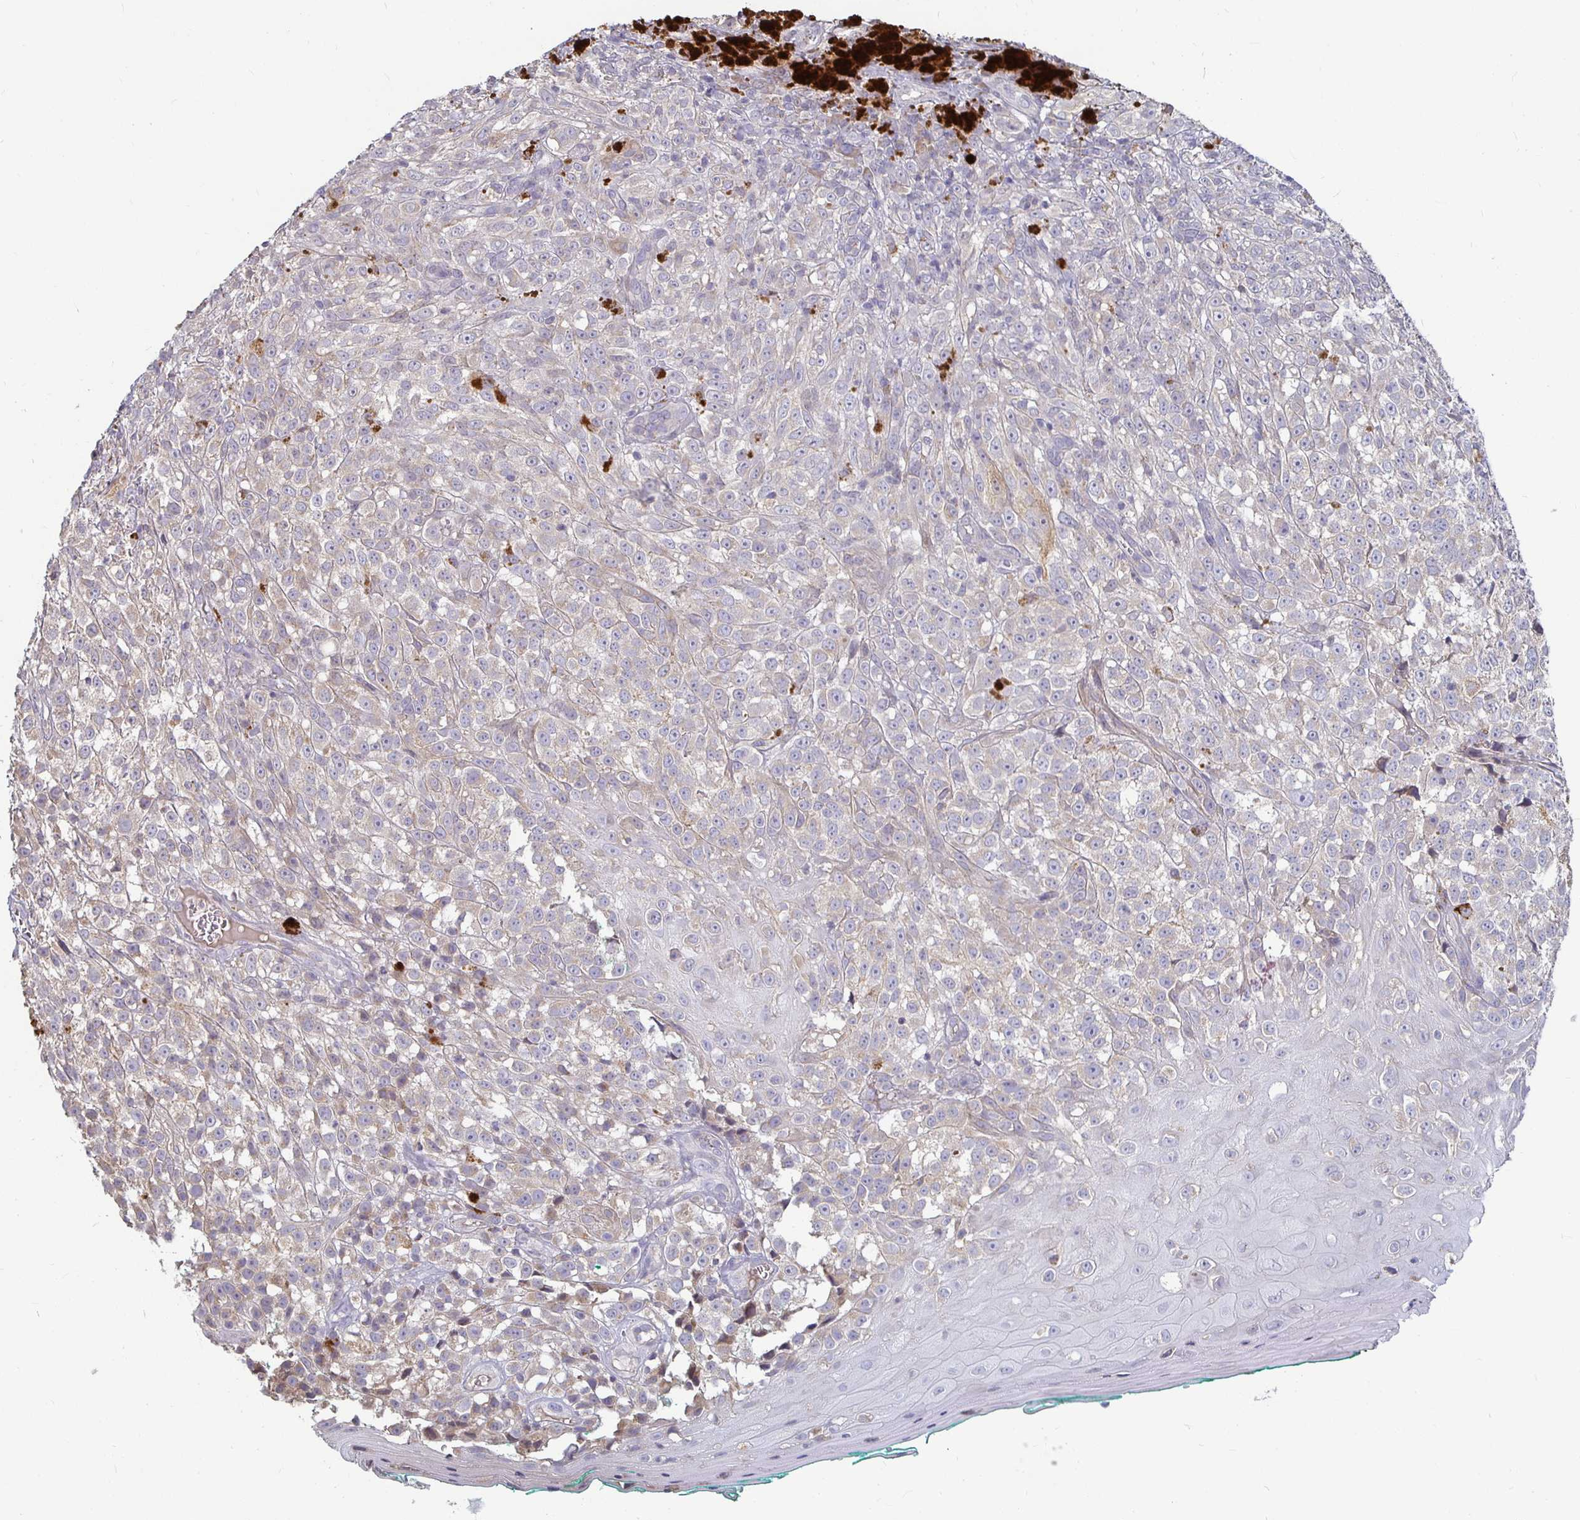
{"staining": {"intensity": "negative", "quantity": "none", "location": "none"}, "tissue": "melanoma", "cell_type": "Tumor cells", "image_type": "cancer", "snomed": [{"axis": "morphology", "description": "Malignant melanoma, NOS"}, {"axis": "topography", "description": "Skin"}], "caption": "This is a histopathology image of IHC staining of malignant melanoma, which shows no expression in tumor cells.", "gene": "RNF144B", "patient": {"sex": "male", "age": 79}}